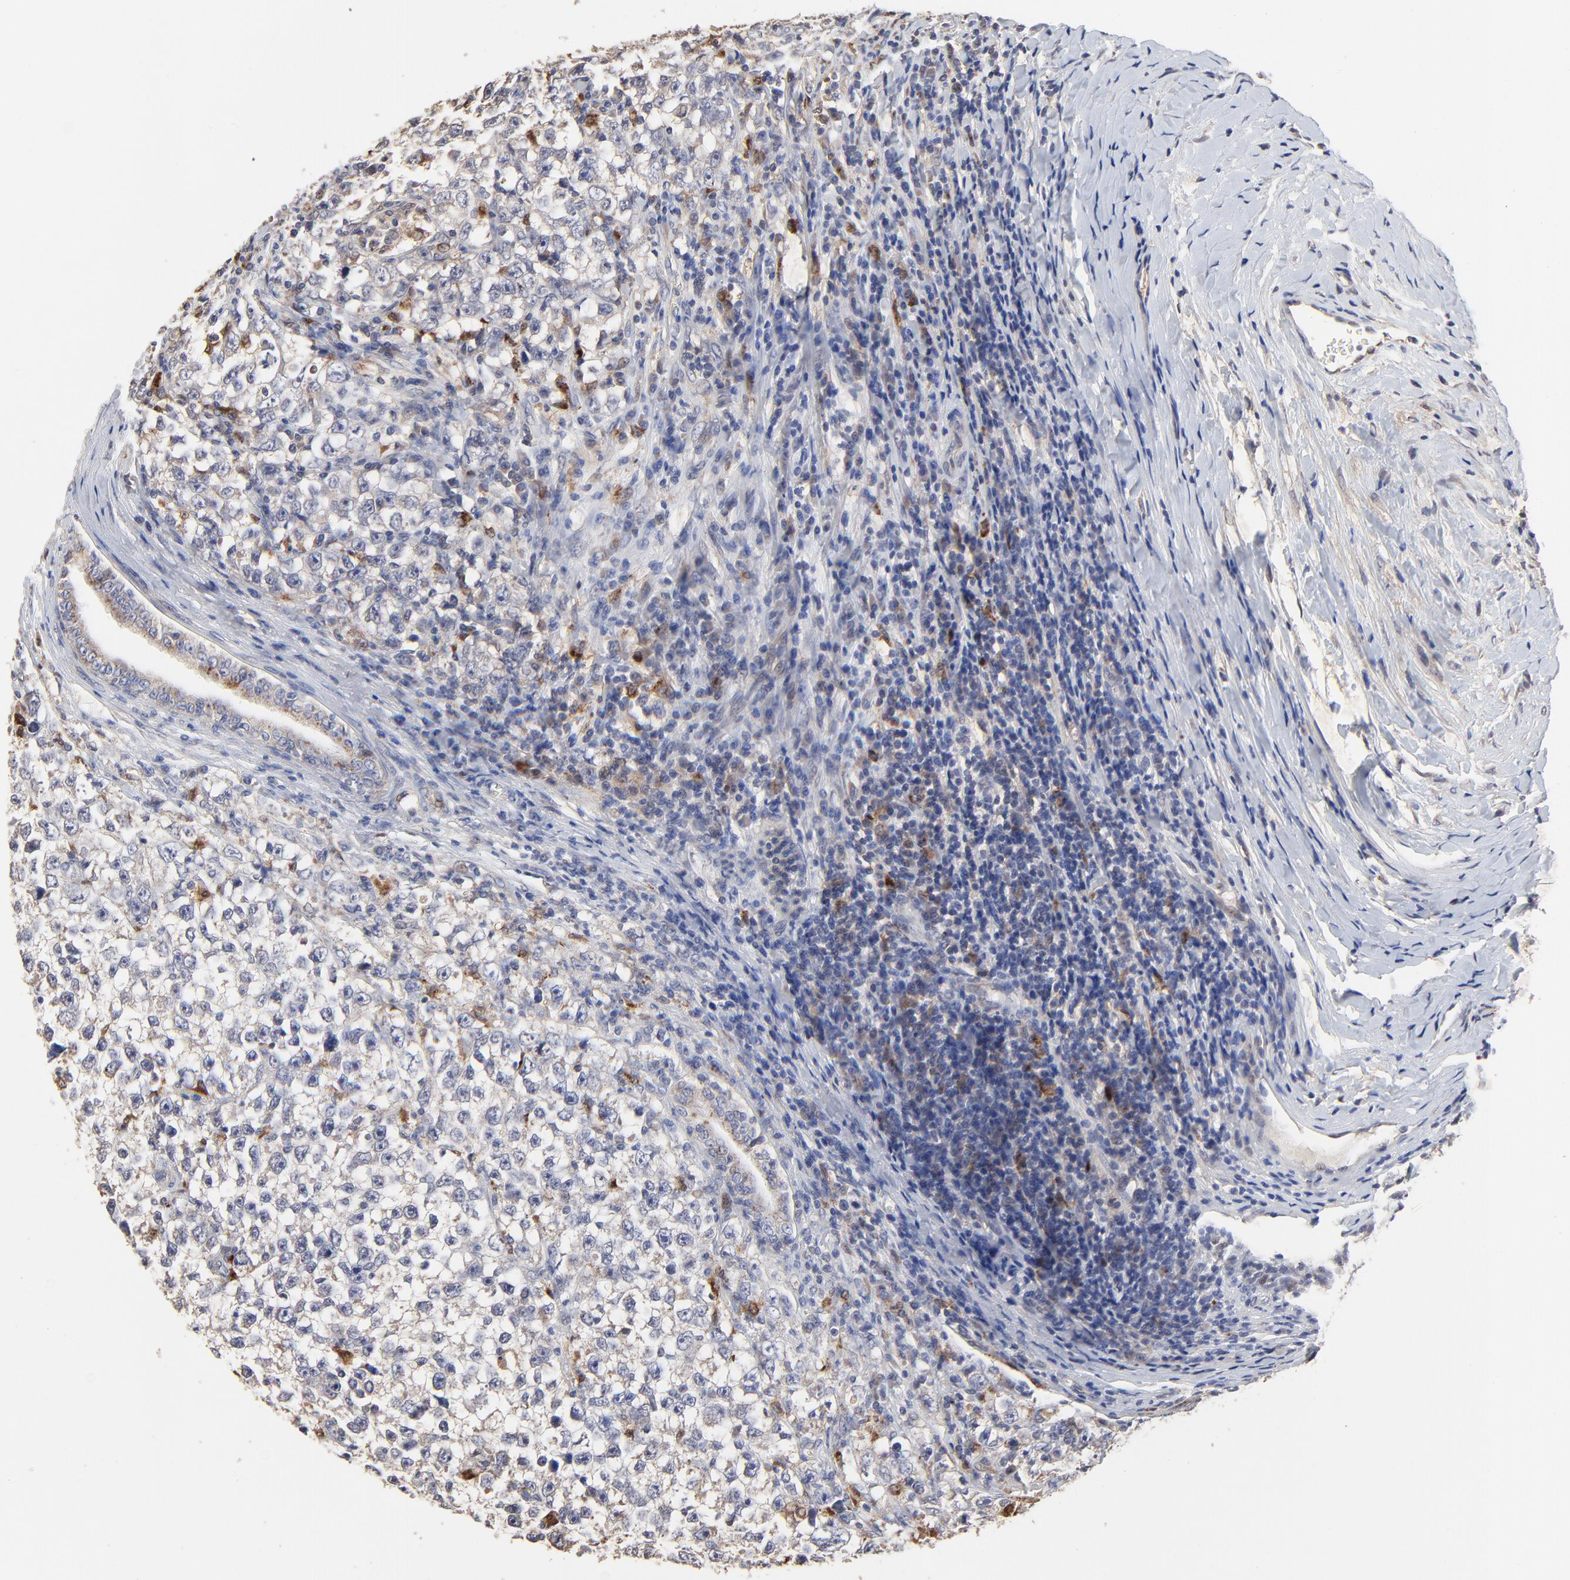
{"staining": {"intensity": "weak", "quantity": "<25%", "location": "cytoplasmic/membranous,nuclear"}, "tissue": "testis cancer", "cell_type": "Tumor cells", "image_type": "cancer", "snomed": [{"axis": "morphology", "description": "Seminoma, NOS"}, {"axis": "morphology", "description": "Carcinoma, Embryonal, NOS"}, {"axis": "topography", "description": "Testis"}], "caption": "DAB (3,3'-diaminobenzidine) immunohistochemical staining of testis seminoma exhibits no significant positivity in tumor cells. (Brightfield microscopy of DAB (3,3'-diaminobenzidine) immunohistochemistry (IHC) at high magnification).", "gene": "LGALS3", "patient": {"sex": "male", "age": 30}}